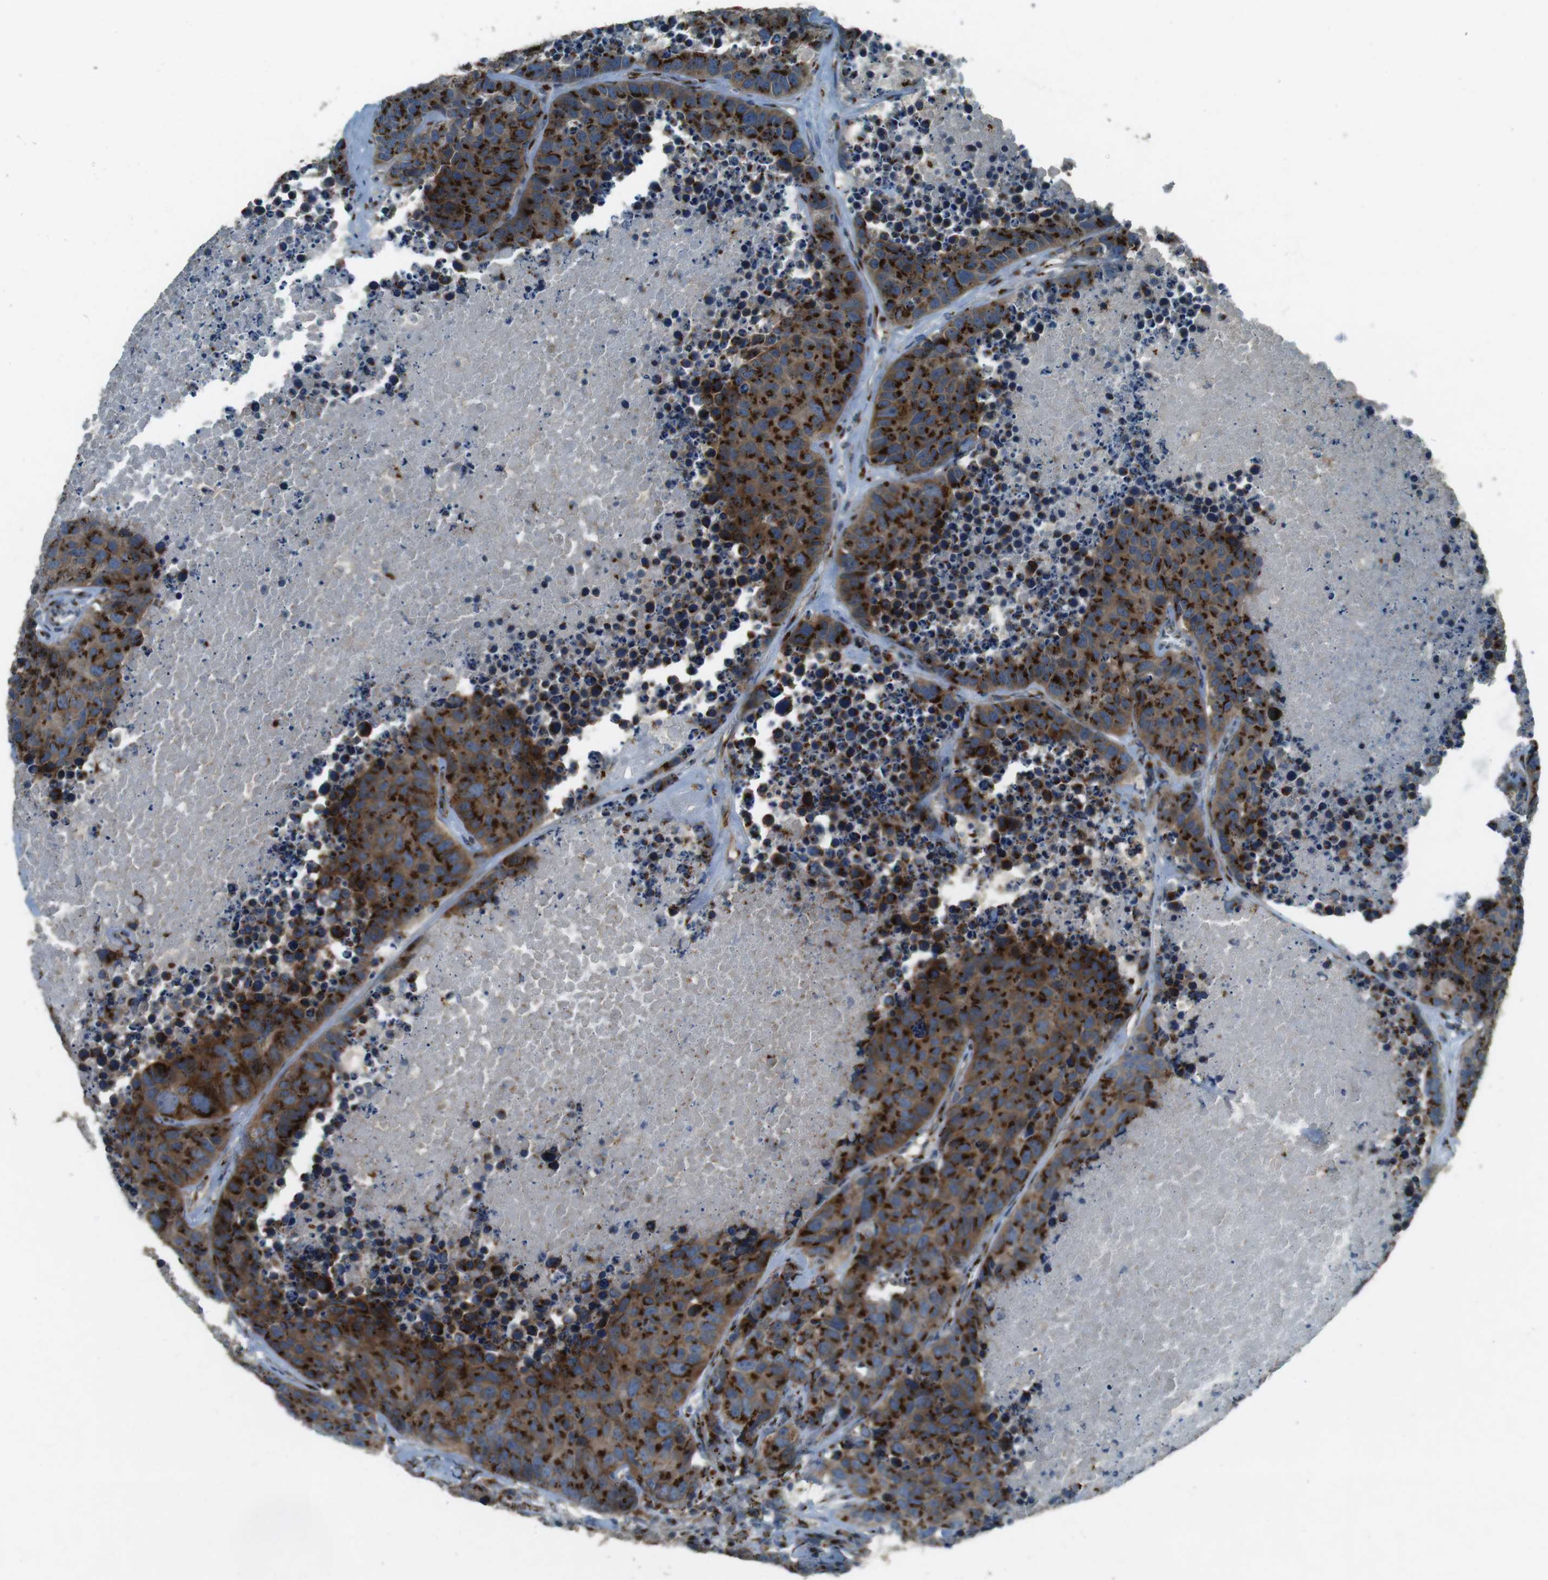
{"staining": {"intensity": "strong", "quantity": ">75%", "location": "cytoplasmic/membranous"}, "tissue": "carcinoid", "cell_type": "Tumor cells", "image_type": "cancer", "snomed": [{"axis": "morphology", "description": "Carcinoid, malignant, NOS"}, {"axis": "topography", "description": "Lung"}], "caption": "IHC micrograph of neoplastic tissue: malignant carcinoid stained using IHC reveals high levels of strong protein expression localized specifically in the cytoplasmic/membranous of tumor cells, appearing as a cytoplasmic/membranous brown color.", "gene": "TMEM115", "patient": {"sex": "male", "age": 60}}